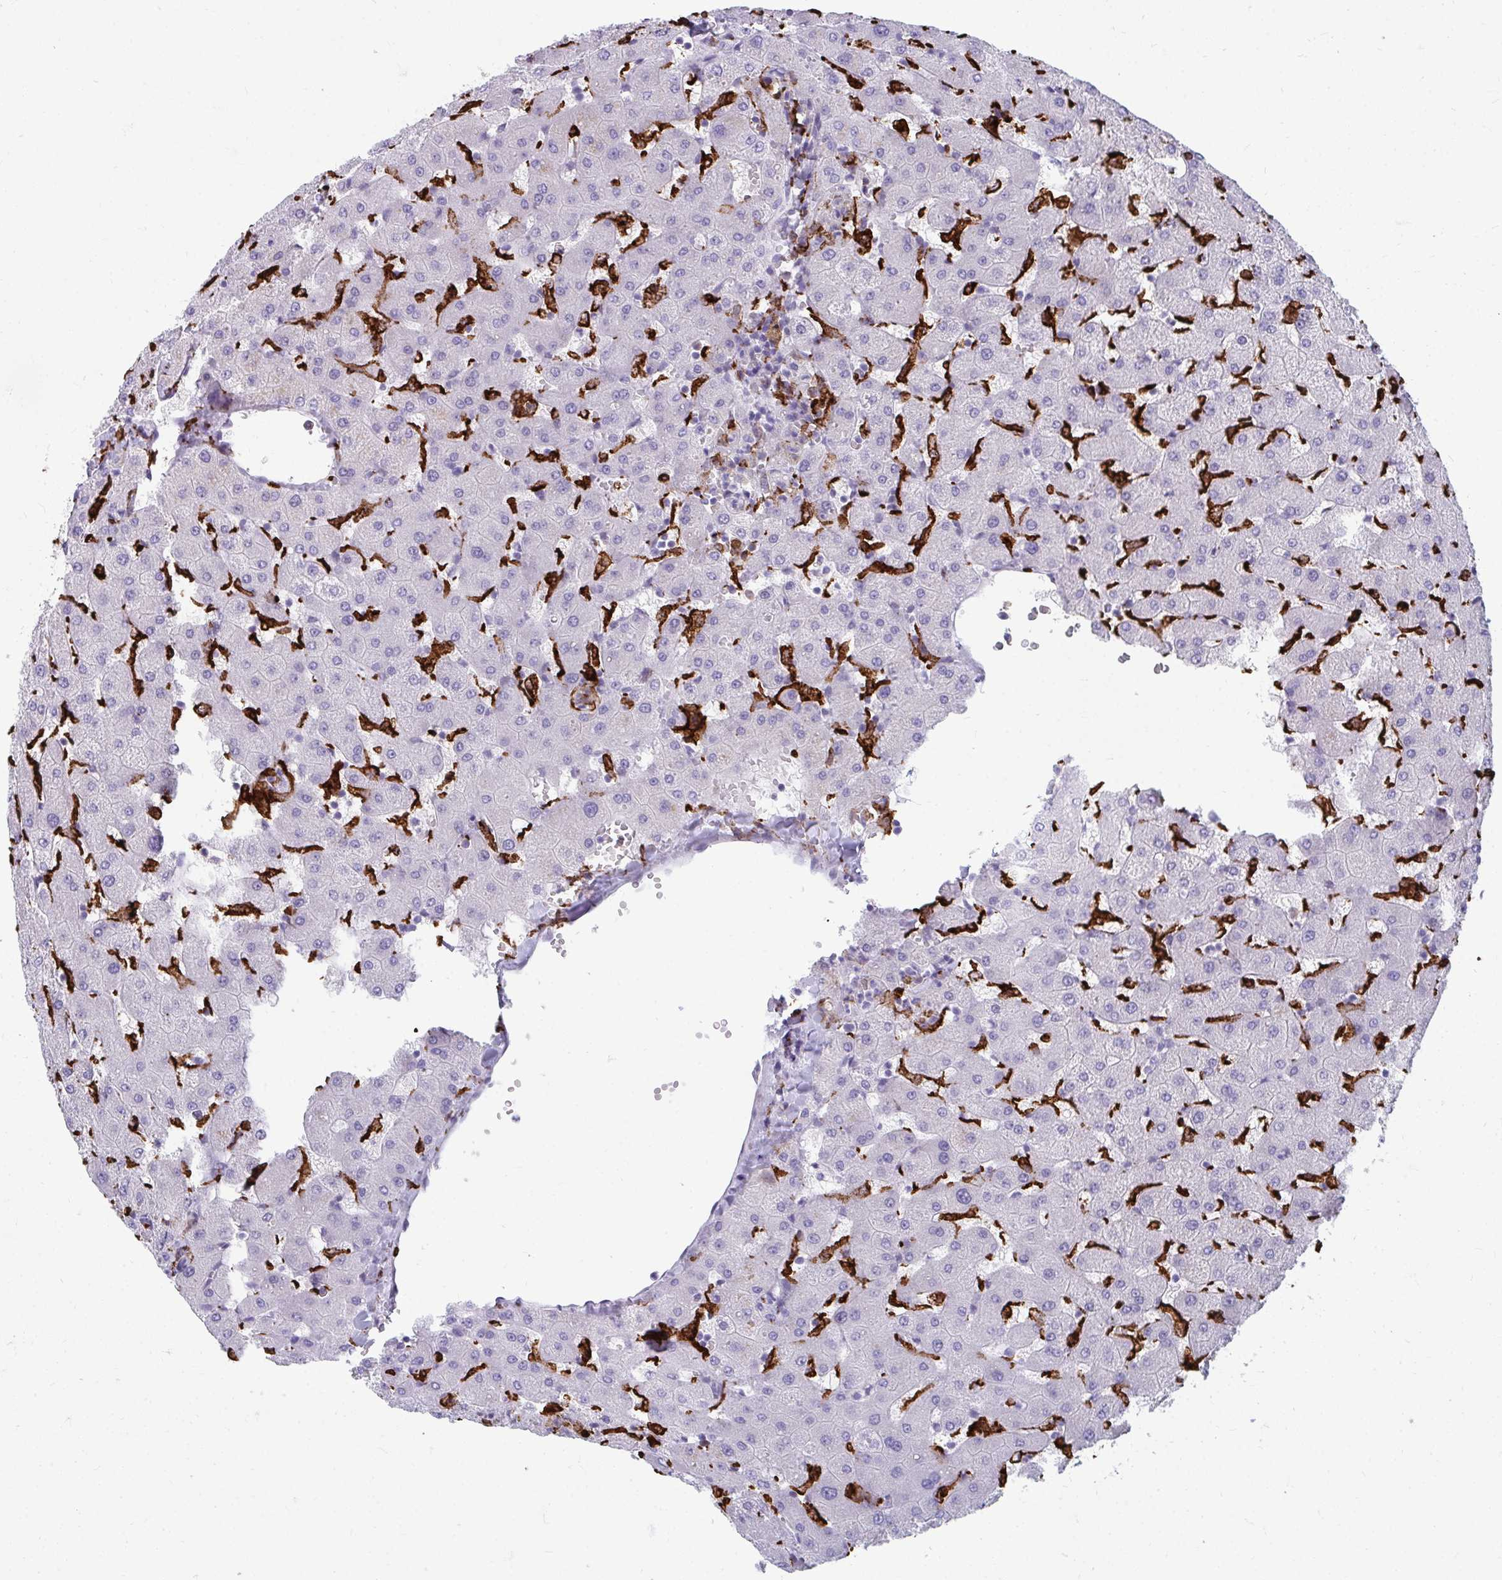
{"staining": {"intensity": "negative", "quantity": "none", "location": "none"}, "tissue": "liver", "cell_type": "Cholangiocytes", "image_type": "normal", "snomed": [{"axis": "morphology", "description": "Normal tissue, NOS"}, {"axis": "topography", "description": "Liver"}], "caption": "Histopathology image shows no significant protein expression in cholangiocytes of unremarkable liver. (IHC, brightfield microscopy, high magnification).", "gene": "CD163", "patient": {"sex": "female", "age": 63}}